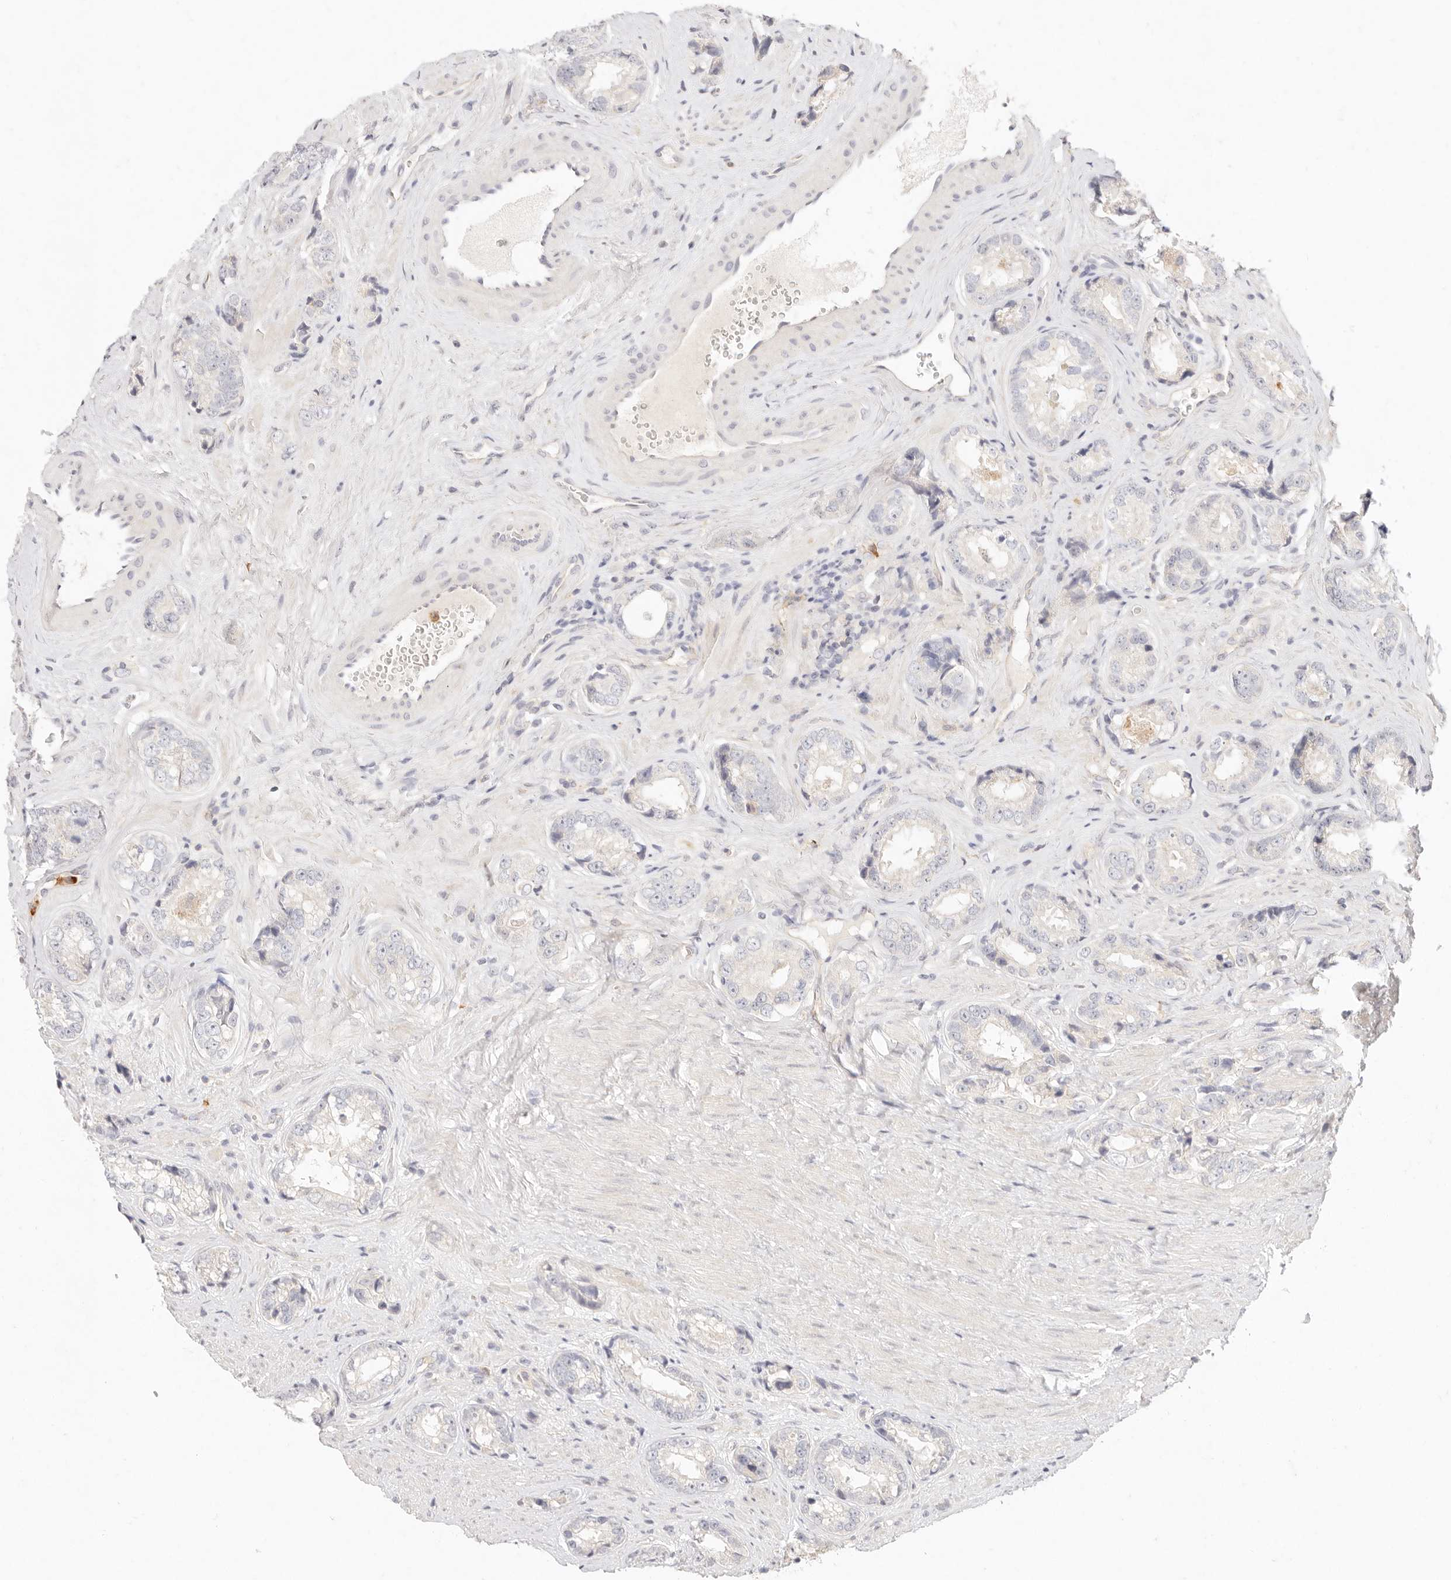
{"staining": {"intensity": "negative", "quantity": "none", "location": "none"}, "tissue": "prostate cancer", "cell_type": "Tumor cells", "image_type": "cancer", "snomed": [{"axis": "morphology", "description": "Adenocarcinoma, High grade"}, {"axis": "topography", "description": "Prostate"}], "caption": "IHC micrograph of neoplastic tissue: adenocarcinoma (high-grade) (prostate) stained with DAB (3,3'-diaminobenzidine) reveals no significant protein staining in tumor cells.", "gene": "GPR84", "patient": {"sex": "male", "age": 61}}